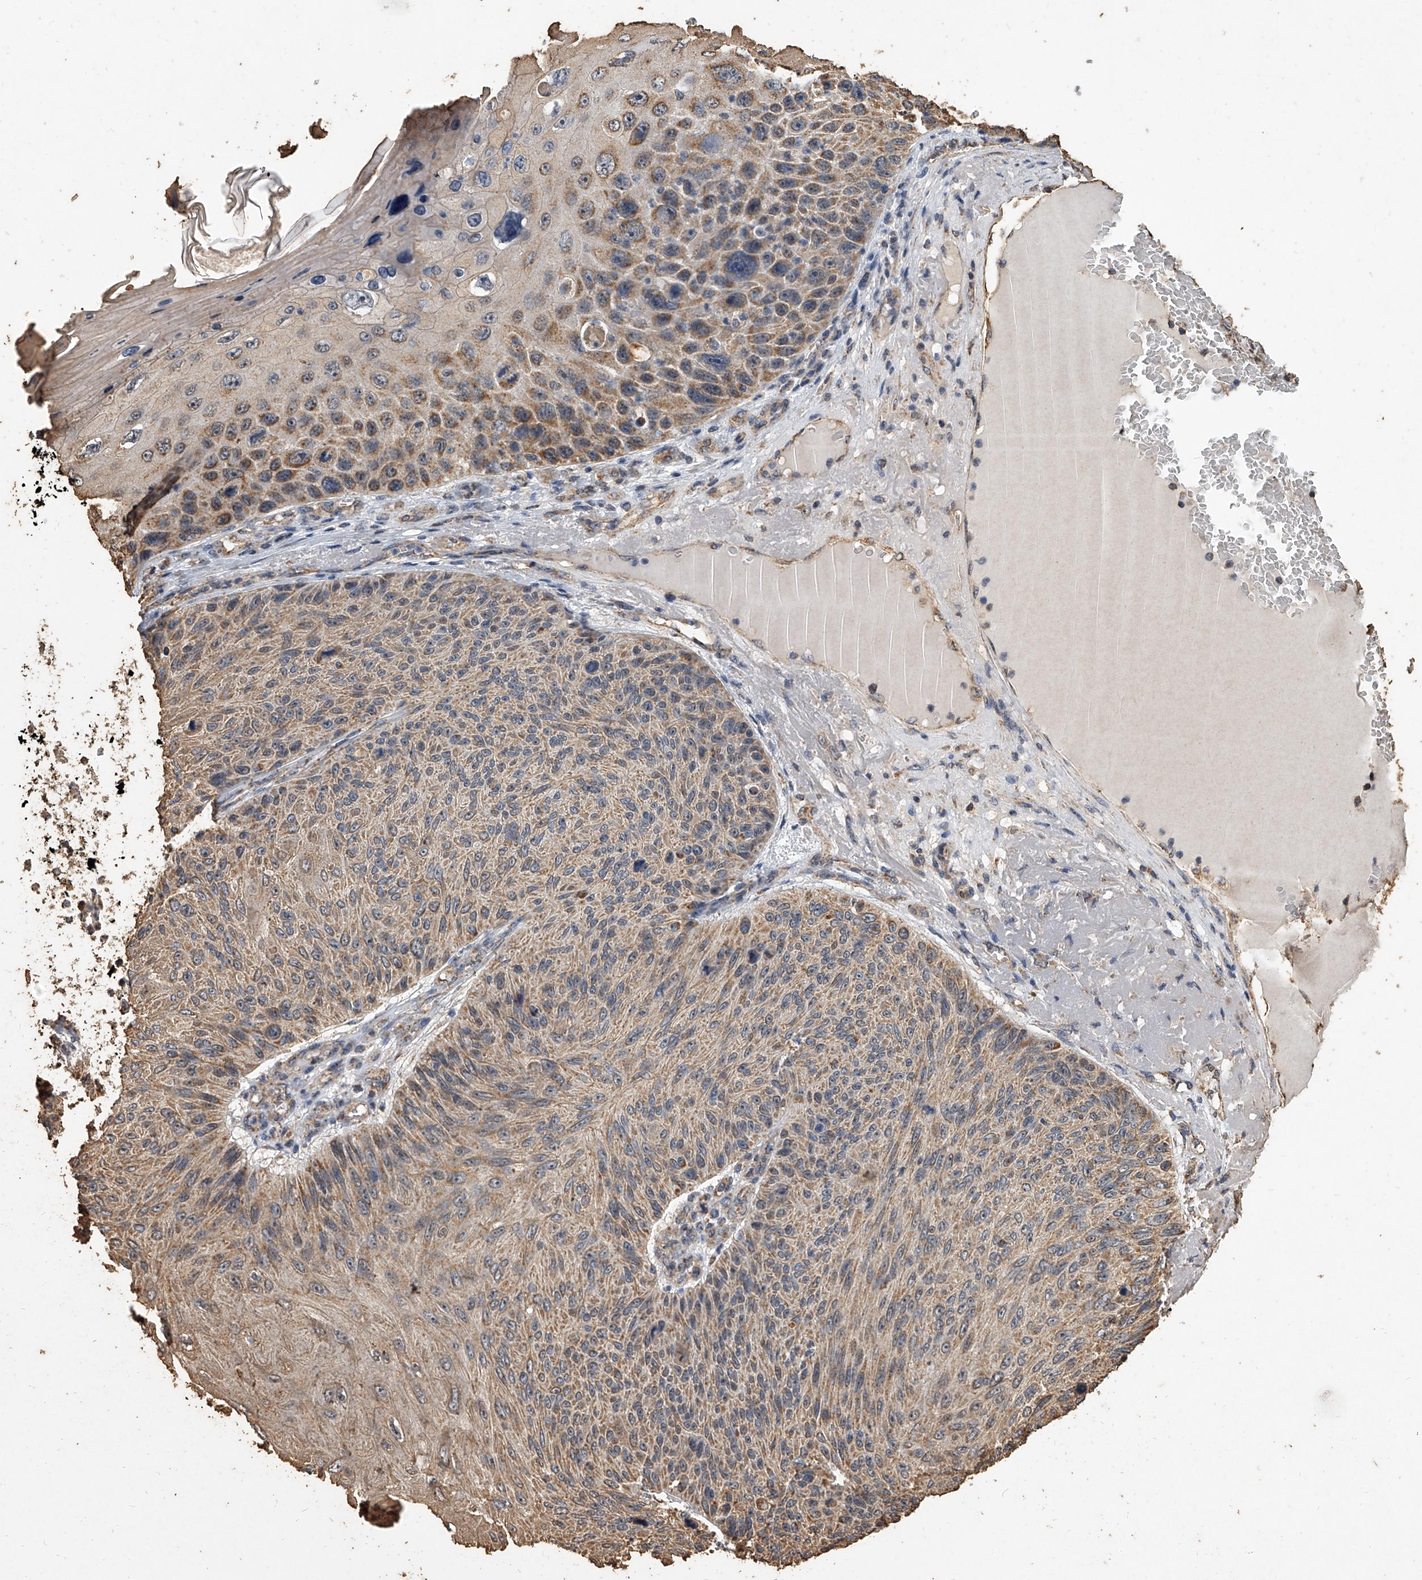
{"staining": {"intensity": "moderate", "quantity": ">75%", "location": "cytoplasmic/membranous"}, "tissue": "skin cancer", "cell_type": "Tumor cells", "image_type": "cancer", "snomed": [{"axis": "morphology", "description": "Squamous cell carcinoma, NOS"}, {"axis": "topography", "description": "Skin"}], "caption": "Human skin cancer (squamous cell carcinoma) stained with a brown dye reveals moderate cytoplasmic/membranous positive staining in about >75% of tumor cells.", "gene": "MRPL28", "patient": {"sex": "female", "age": 88}}